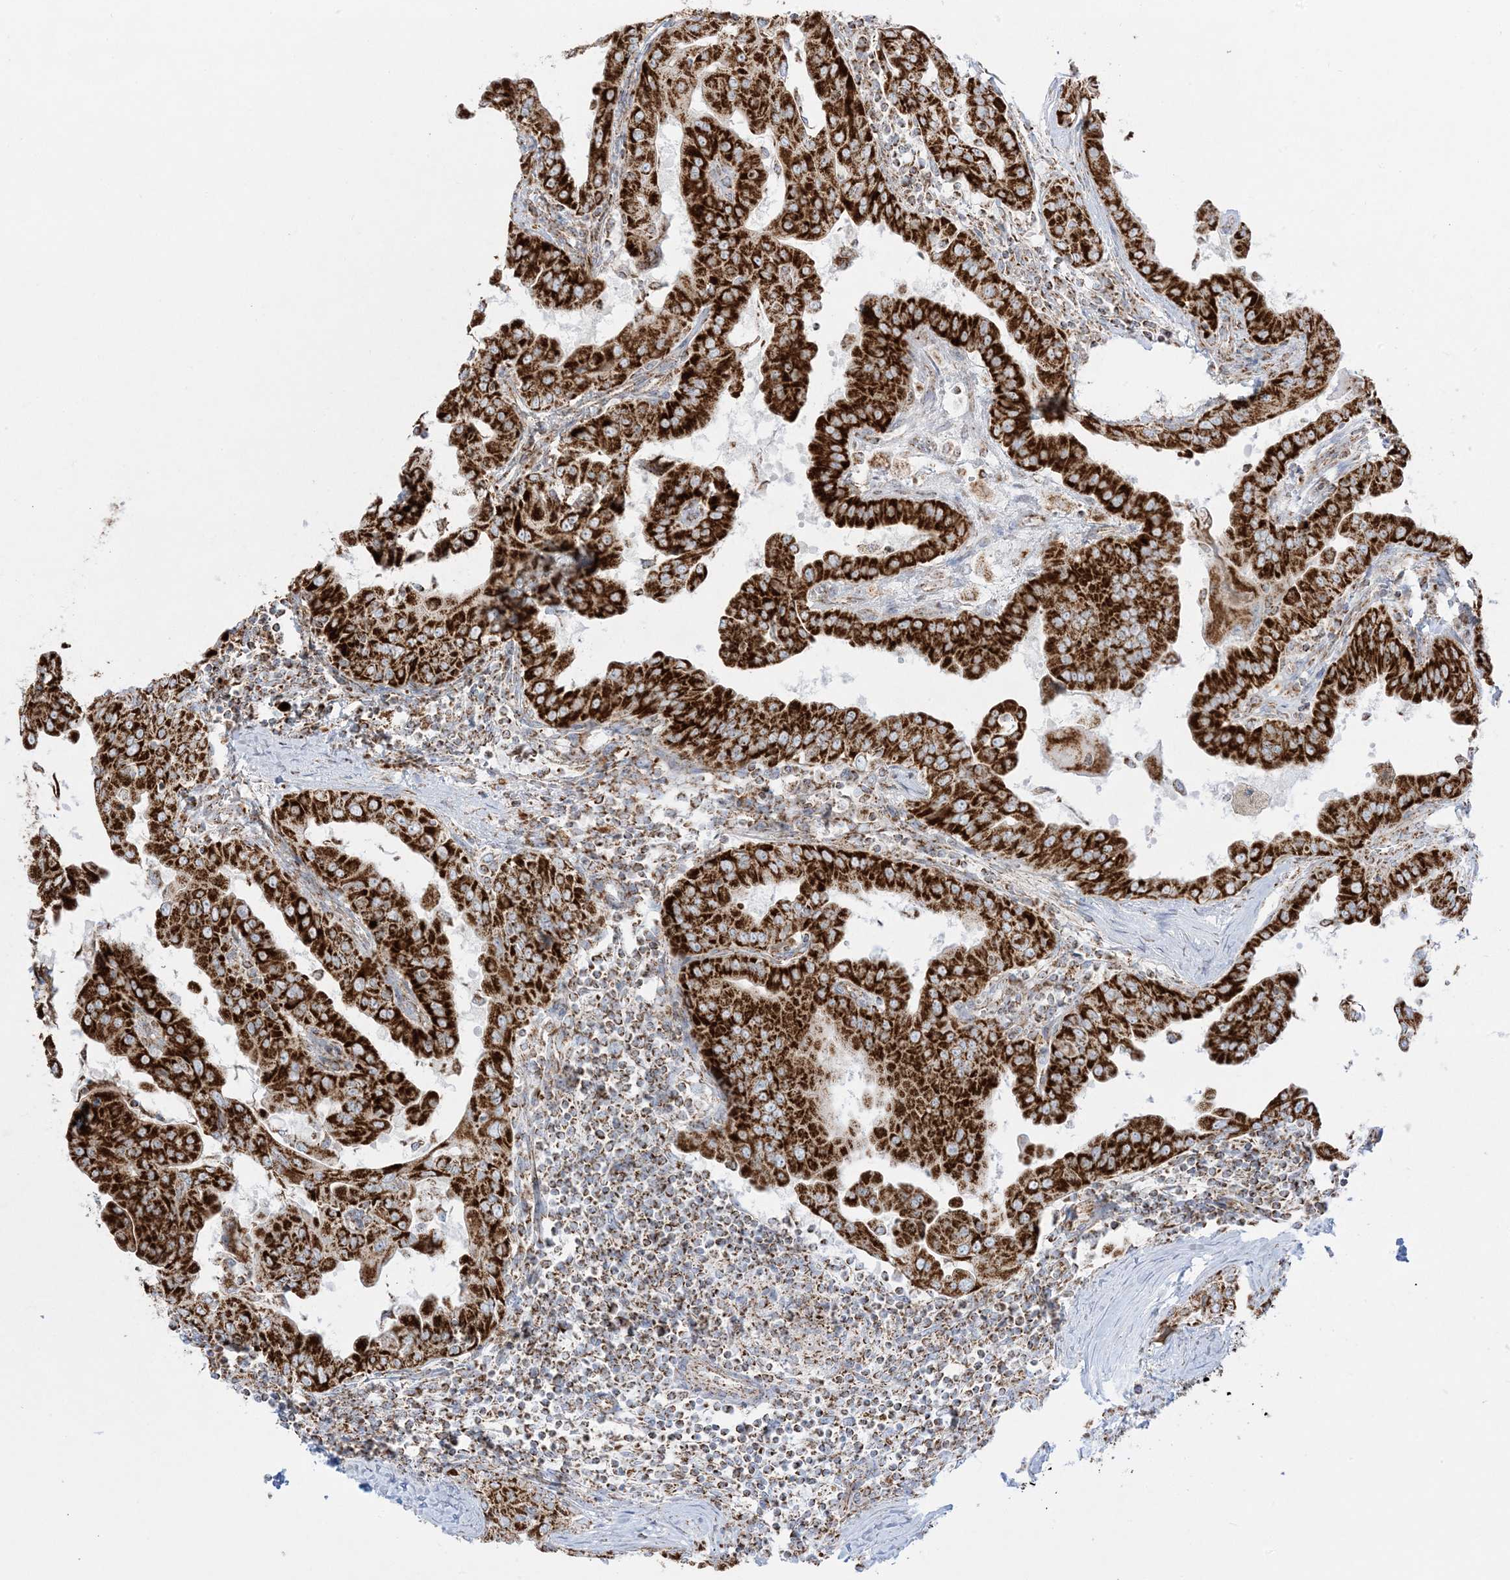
{"staining": {"intensity": "strong", "quantity": ">75%", "location": "cytoplasmic/membranous"}, "tissue": "thyroid cancer", "cell_type": "Tumor cells", "image_type": "cancer", "snomed": [{"axis": "morphology", "description": "Papillary adenocarcinoma, NOS"}, {"axis": "topography", "description": "Thyroid gland"}], "caption": "An immunohistochemistry (IHC) photomicrograph of neoplastic tissue is shown. Protein staining in brown shows strong cytoplasmic/membranous positivity in thyroid cancer within tumor cells.", "gene": "MRPS36", "patient": {"sex": "male", "age": 33}}